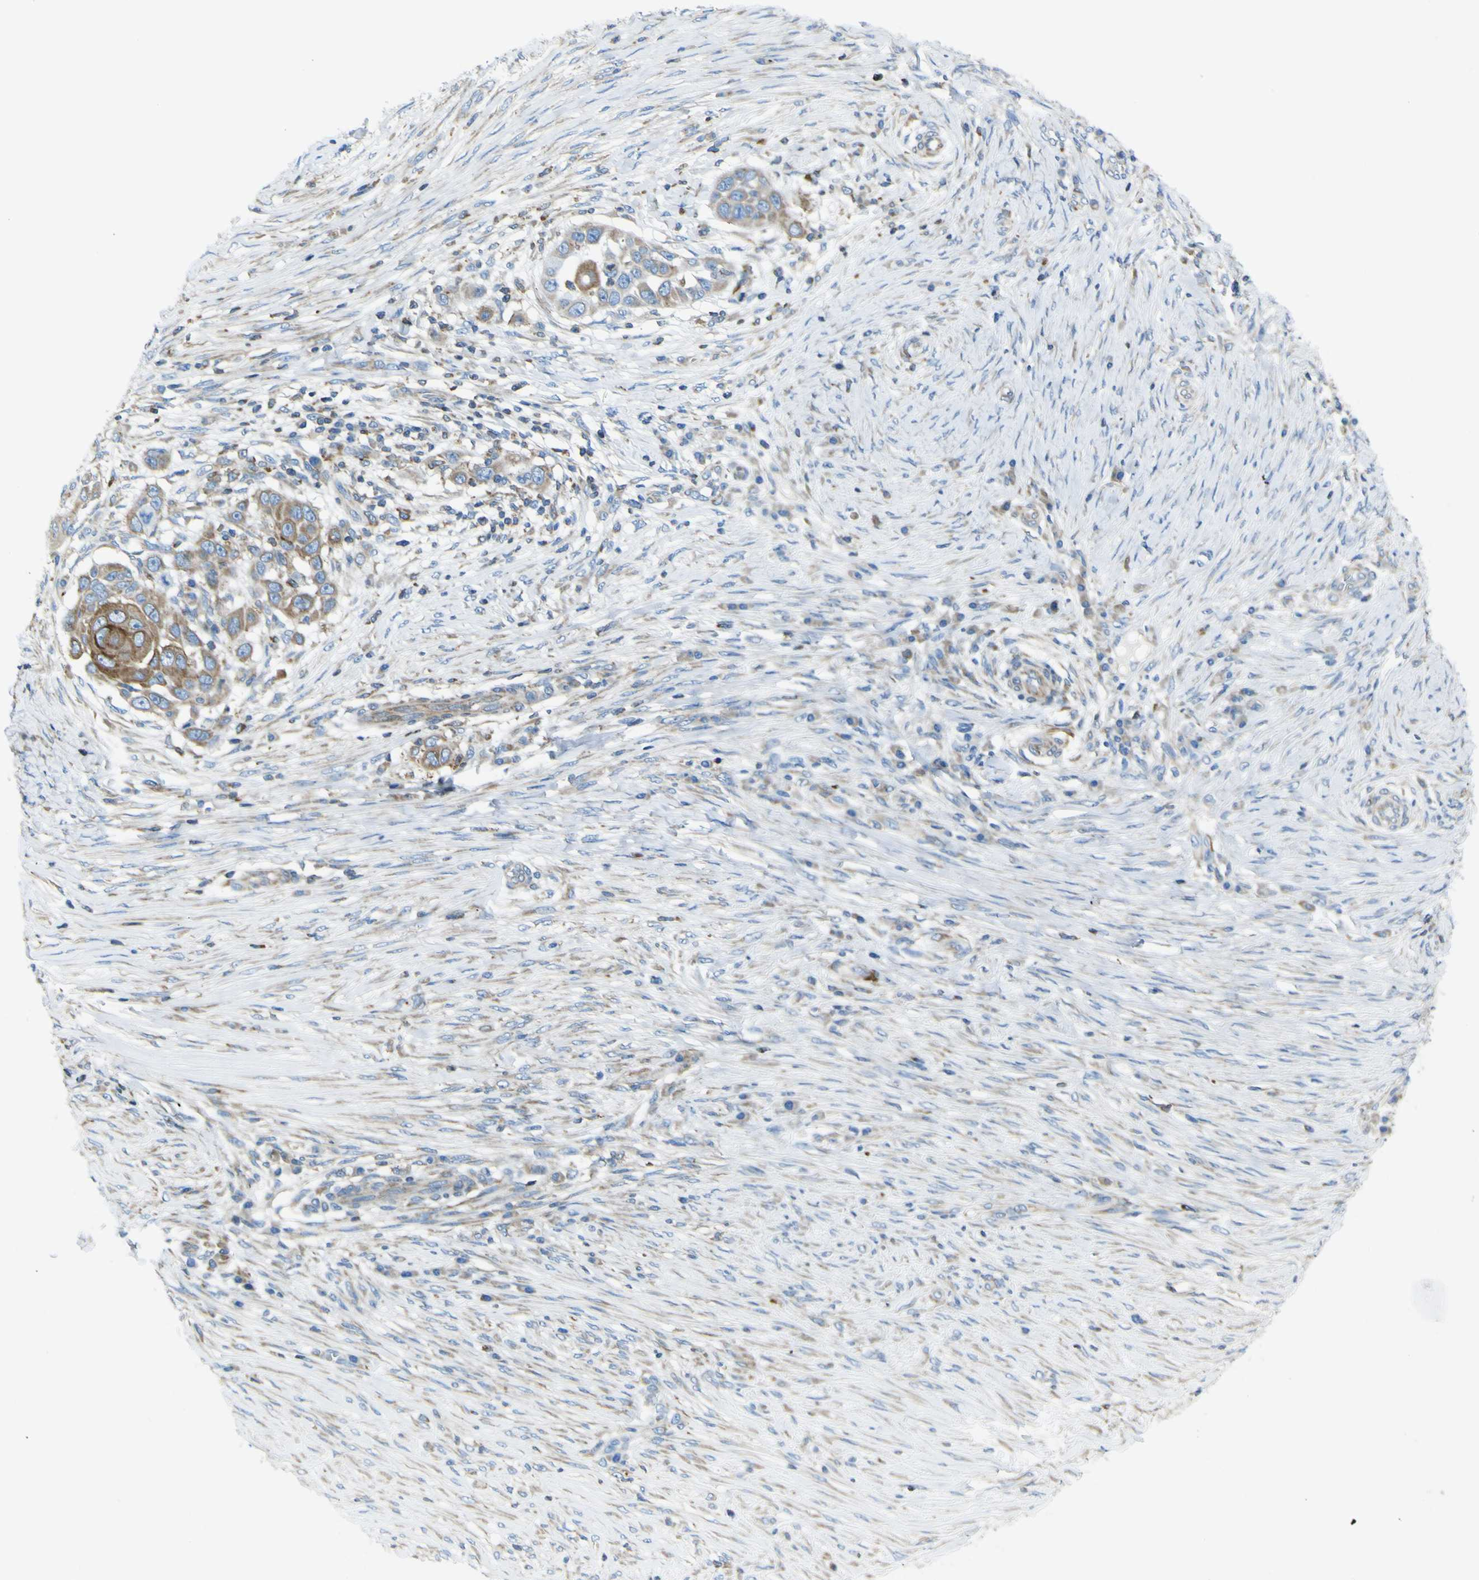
{"staining": {"intensity": "moderate", "quantity": ">75%", "location": "cytoplasmic/membranous"}, "tissue": "skin cancer", "cell_type": "Tumor cells", "image_type": "cancer", "snomed": [{"axis": "morphology", "description": "Squamous cell carcinoma, NOS"}, {"axis": "topography", "description": "Skin"}], "caption": "Immunohistochemistry (IHC) image of human skin cancer stained for a protein (brown), which demonstrates medium levels of moderate cytoplasmic/membranous positivity in approximately >75% of tumor cells.", "gene": "STIM1", "patient": {"sex": "female", "age": 44}}